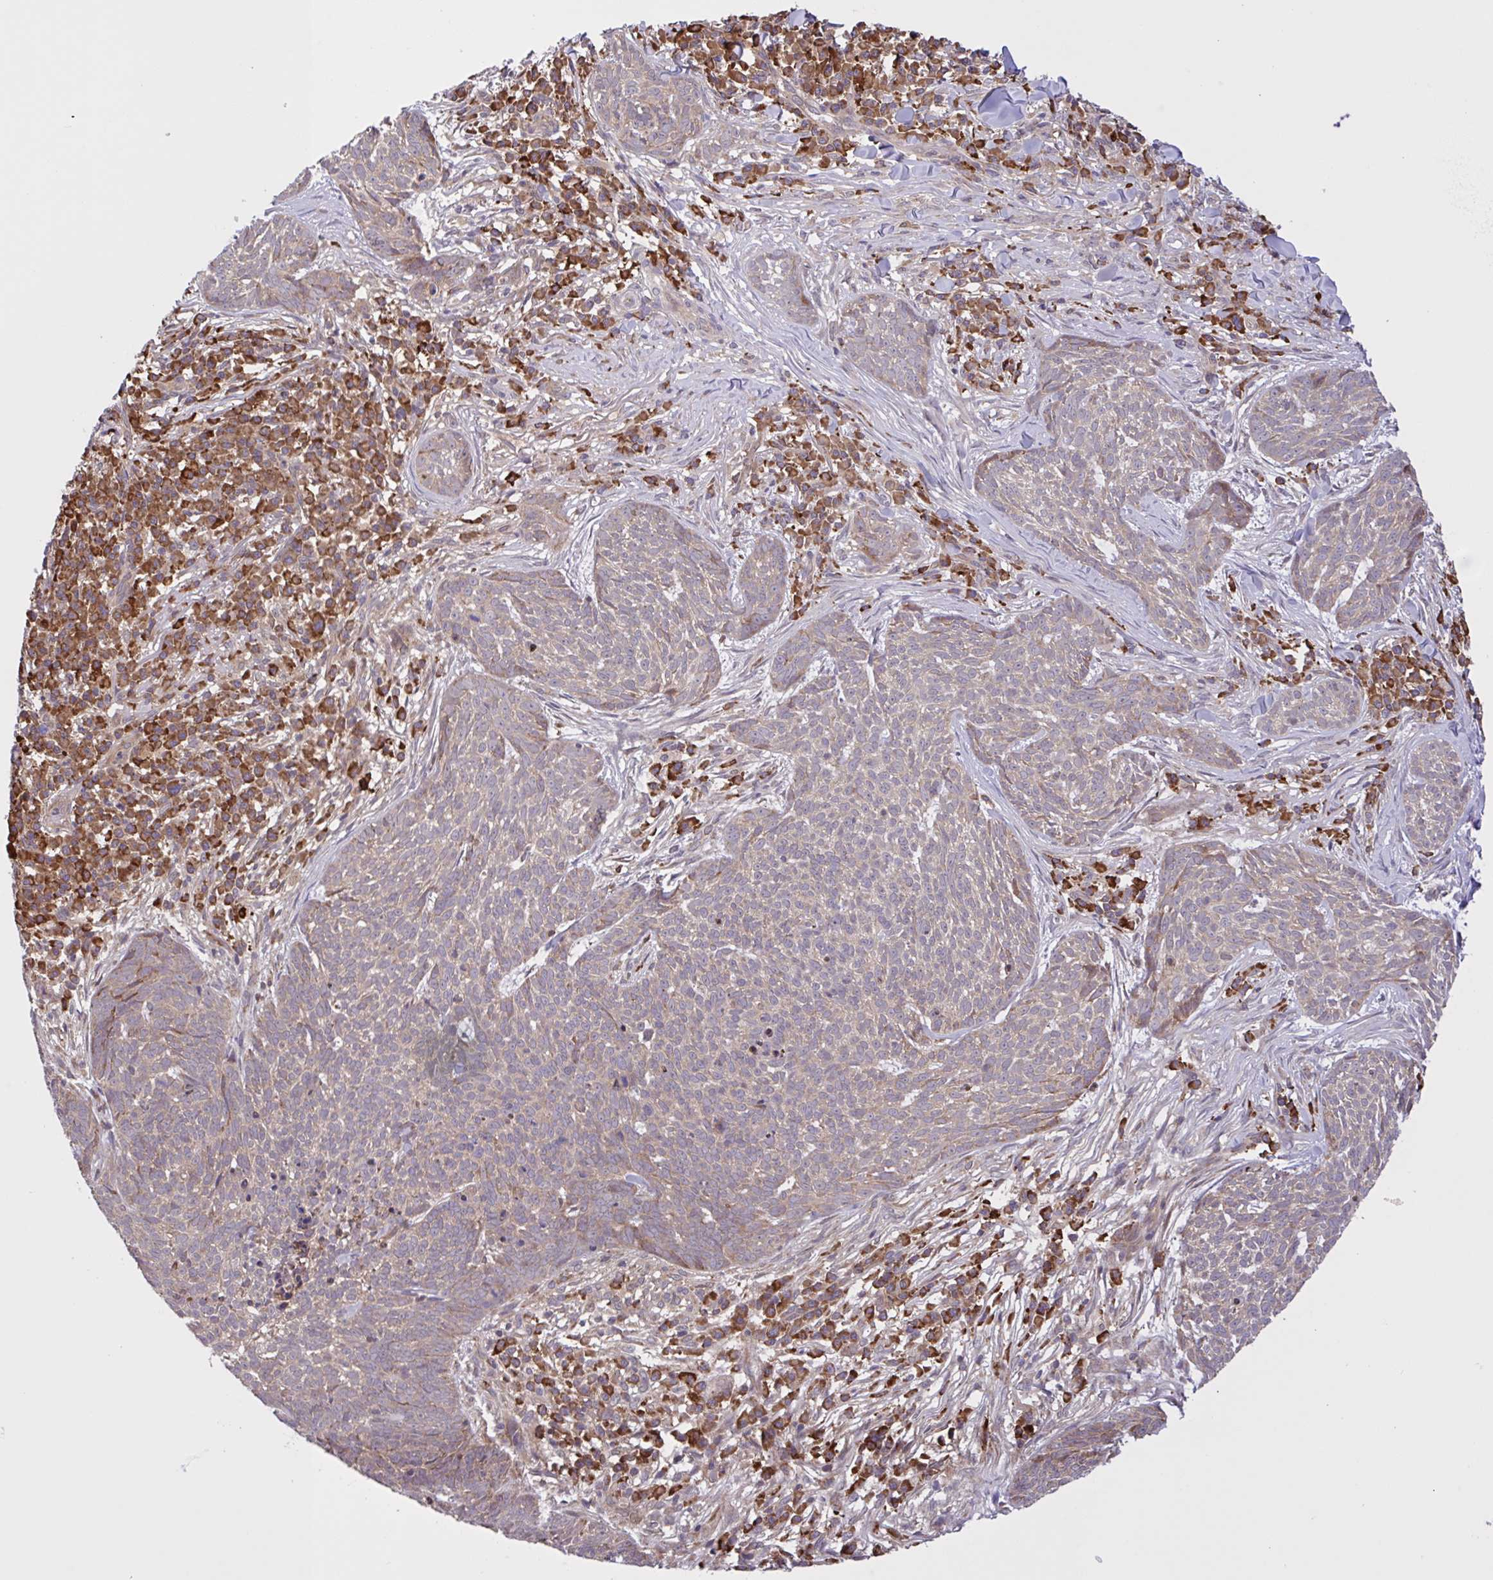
{"staining": {"intensity": "weak", "quantity": "<25%", "location": "cytoplasmic/membranous"}, "tissue": "skin cancer", "cell_type": "Tumor cells", "image_type": "cancer", "snomed": [{"axis": "morphology", "description": "Basal cell carcinoma"}, {"axis": "topography", "description": "Skin"}], "caption": "A micrograph of skin cancer (basal cell carcinoma) stained for a protein demonstrates no brown staining in tumor cells. (DAB (3,3'-diaminobenzidine) immunohistochemistry visualized using brightfield microscopy, high magnification).", "gene": "INTS10", "patient": {"sex": "female", "age": 93}}